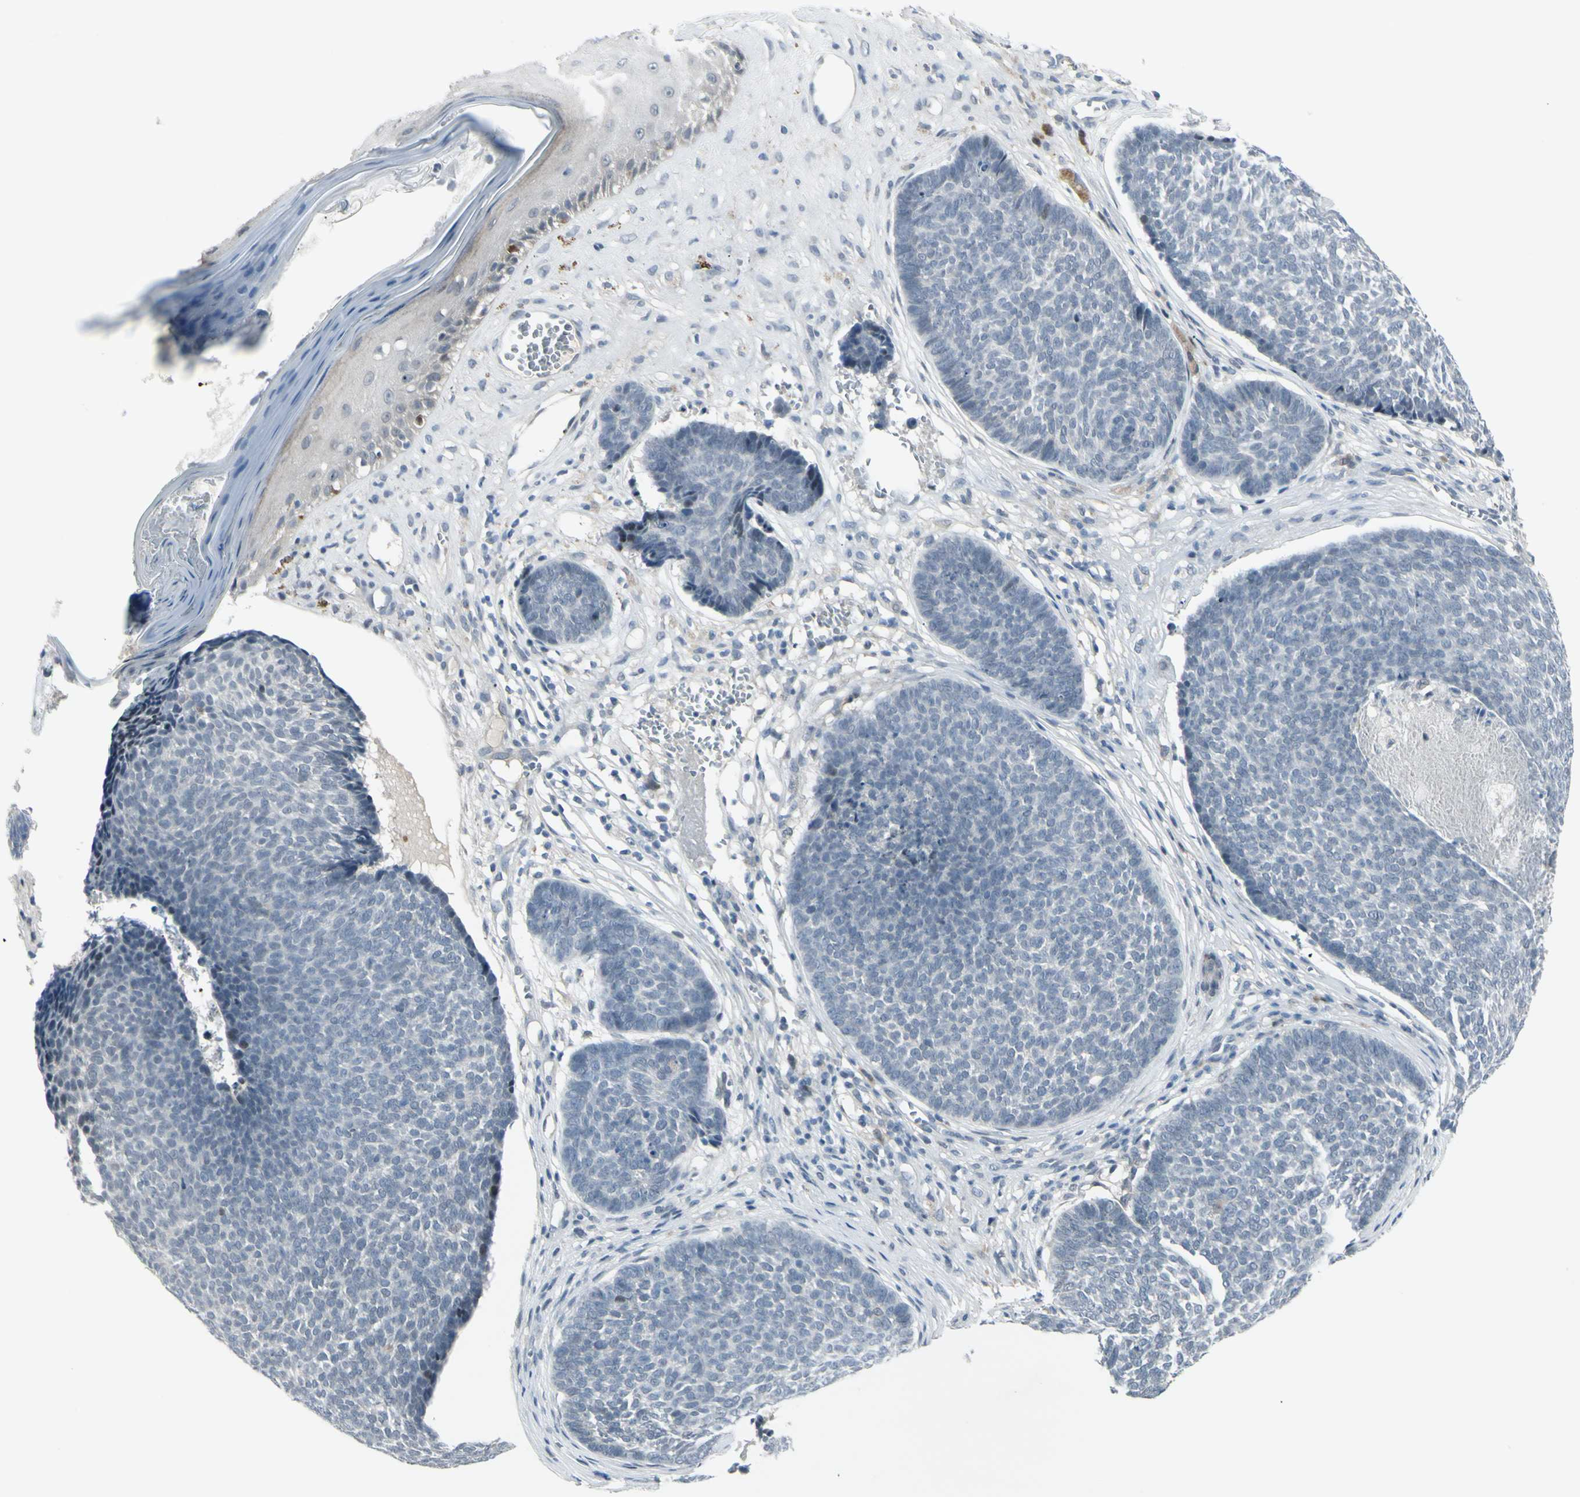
{"staining": {"intensity": "negative", "quantity": "none", "location": "none"}, "tissue": "skin cancer", "cell_type": "Tumor cells", "image_type": "cancer", "snomed": [{"axis": "morphology", "description": "Basal cell carcinoma"}, {"axis": "topography", "description": "Skin"}], "caption": "This is an immunohistochemistry (IHC) histopathology image of human skin basal cell carcinoma. There is no expression in tumor cells.", "gene": "ETNK1", "patient": {"sex": "male", "age": 84}}